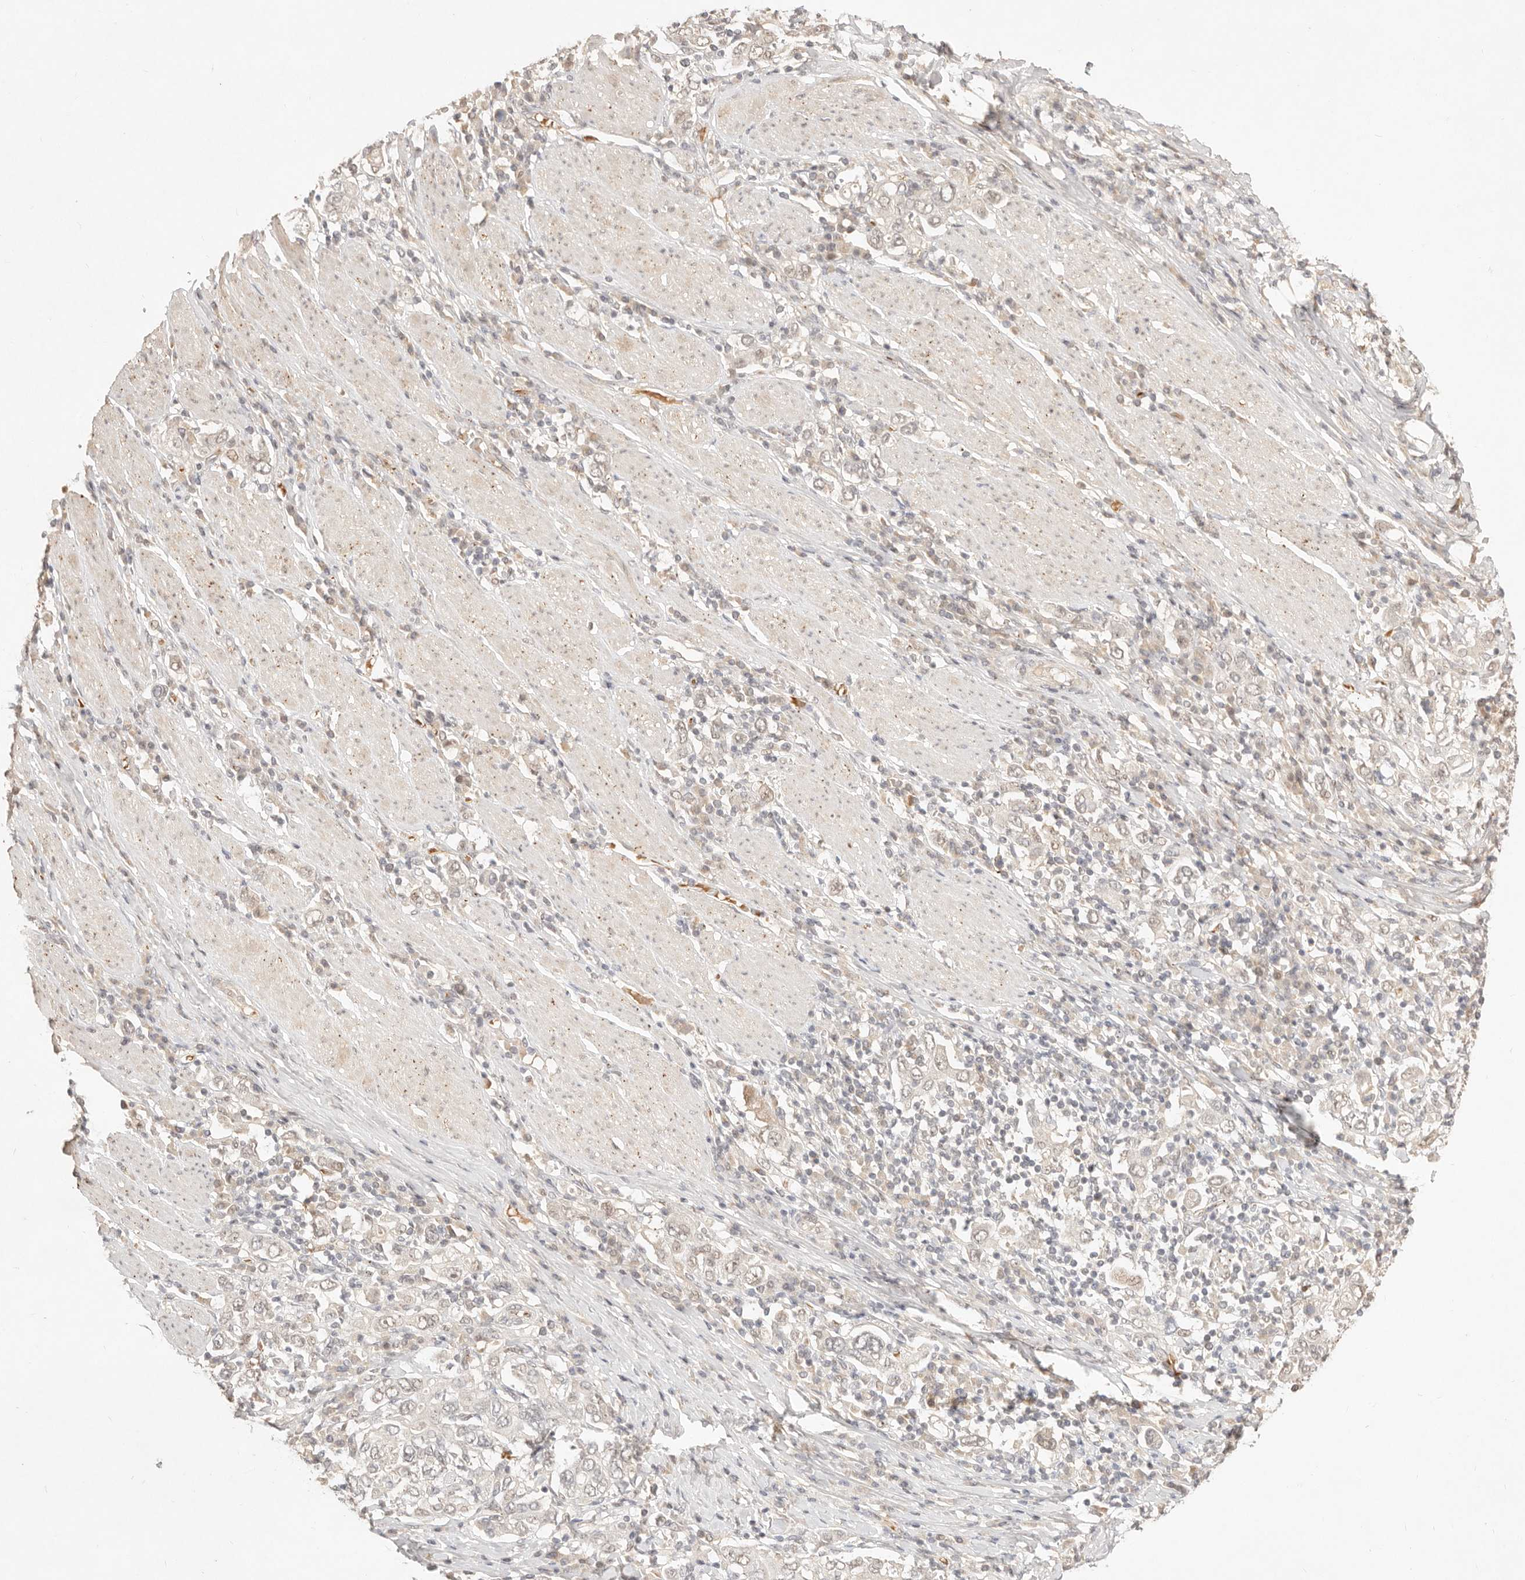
{"staining": {"intensity": "weak", "quantity": ">75%", "location": "nuclear"}, "tissue": "stomach cancer", "cell_type": "Tumor cells", "image_type": "cancer", "snomed": [{"axis": "morphology", "description": "Adenocarcinoma, NOS"}, {"axis": "topography", "description": "Stomach, upper"}], "caption": "High-magnification brightfield microscopy of stomach cancer (adenocarcinoma) stained with DAB (brown) and counterstained with hematoxylin (blue). tumor cells exhibit weak nuclear staining is seen in approximately>75% of cells.", "gene": "MEP1A", "patient": {"sex": "male", "age": 62}}